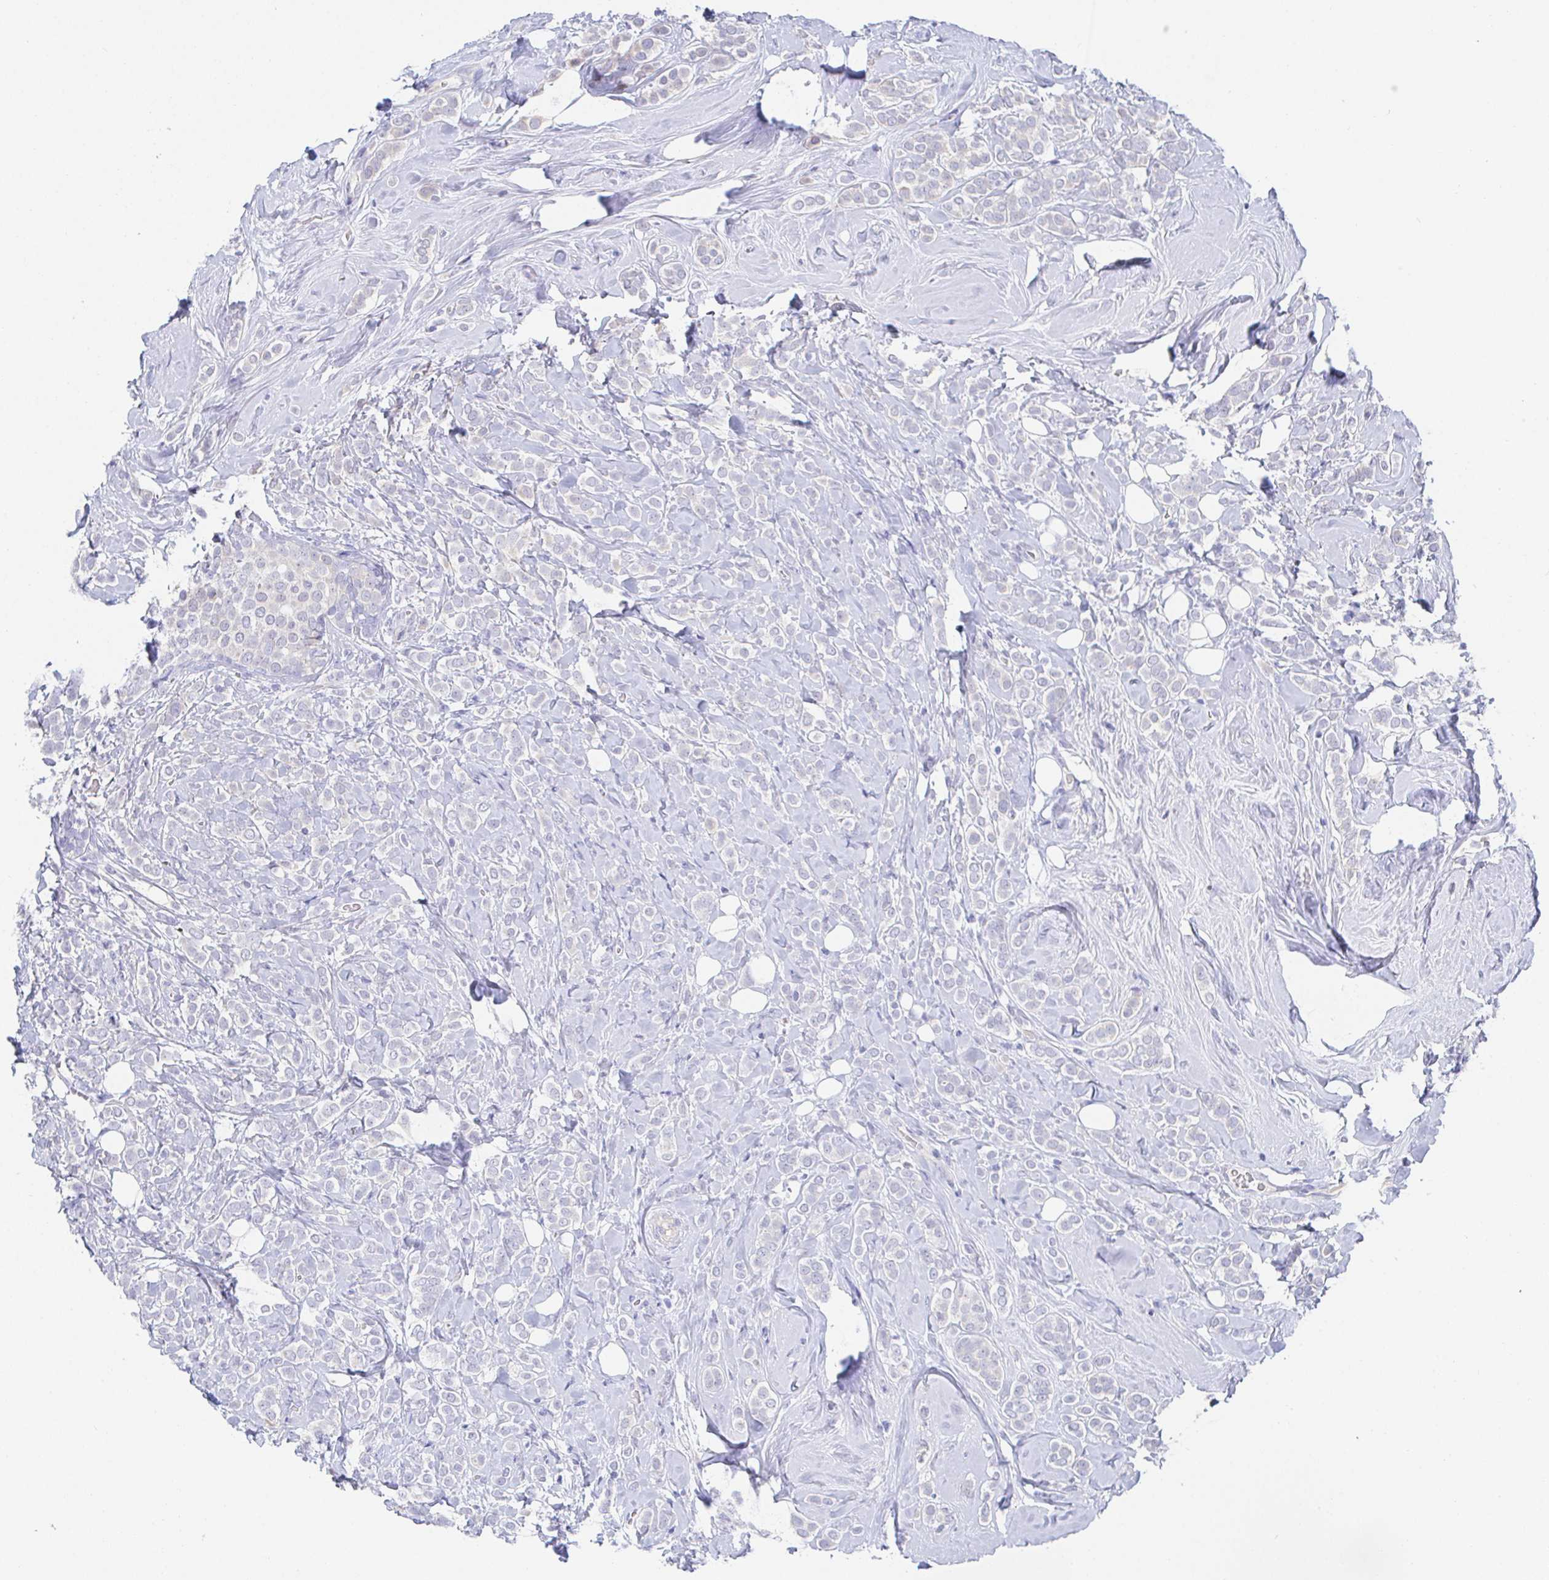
{"staining": {"intensity": "negative", "quantity": "none", "location": "none"}, "tissue": "breast cancer", "cell_type": "Tumor cells", "image_type": "cancer", "snomed": [{"axis": "morphology", "description": "Lobular carcinoma"}, {"axis": "topography", "description": "Breast"}], "caption": "This is an immunohistochemistry histopathology image of human breast cancer (lobular carcinoma). There is no staining in tumor cells.", "gene": "PDE6B", "patient": {"sex": "female", "age": 49}}